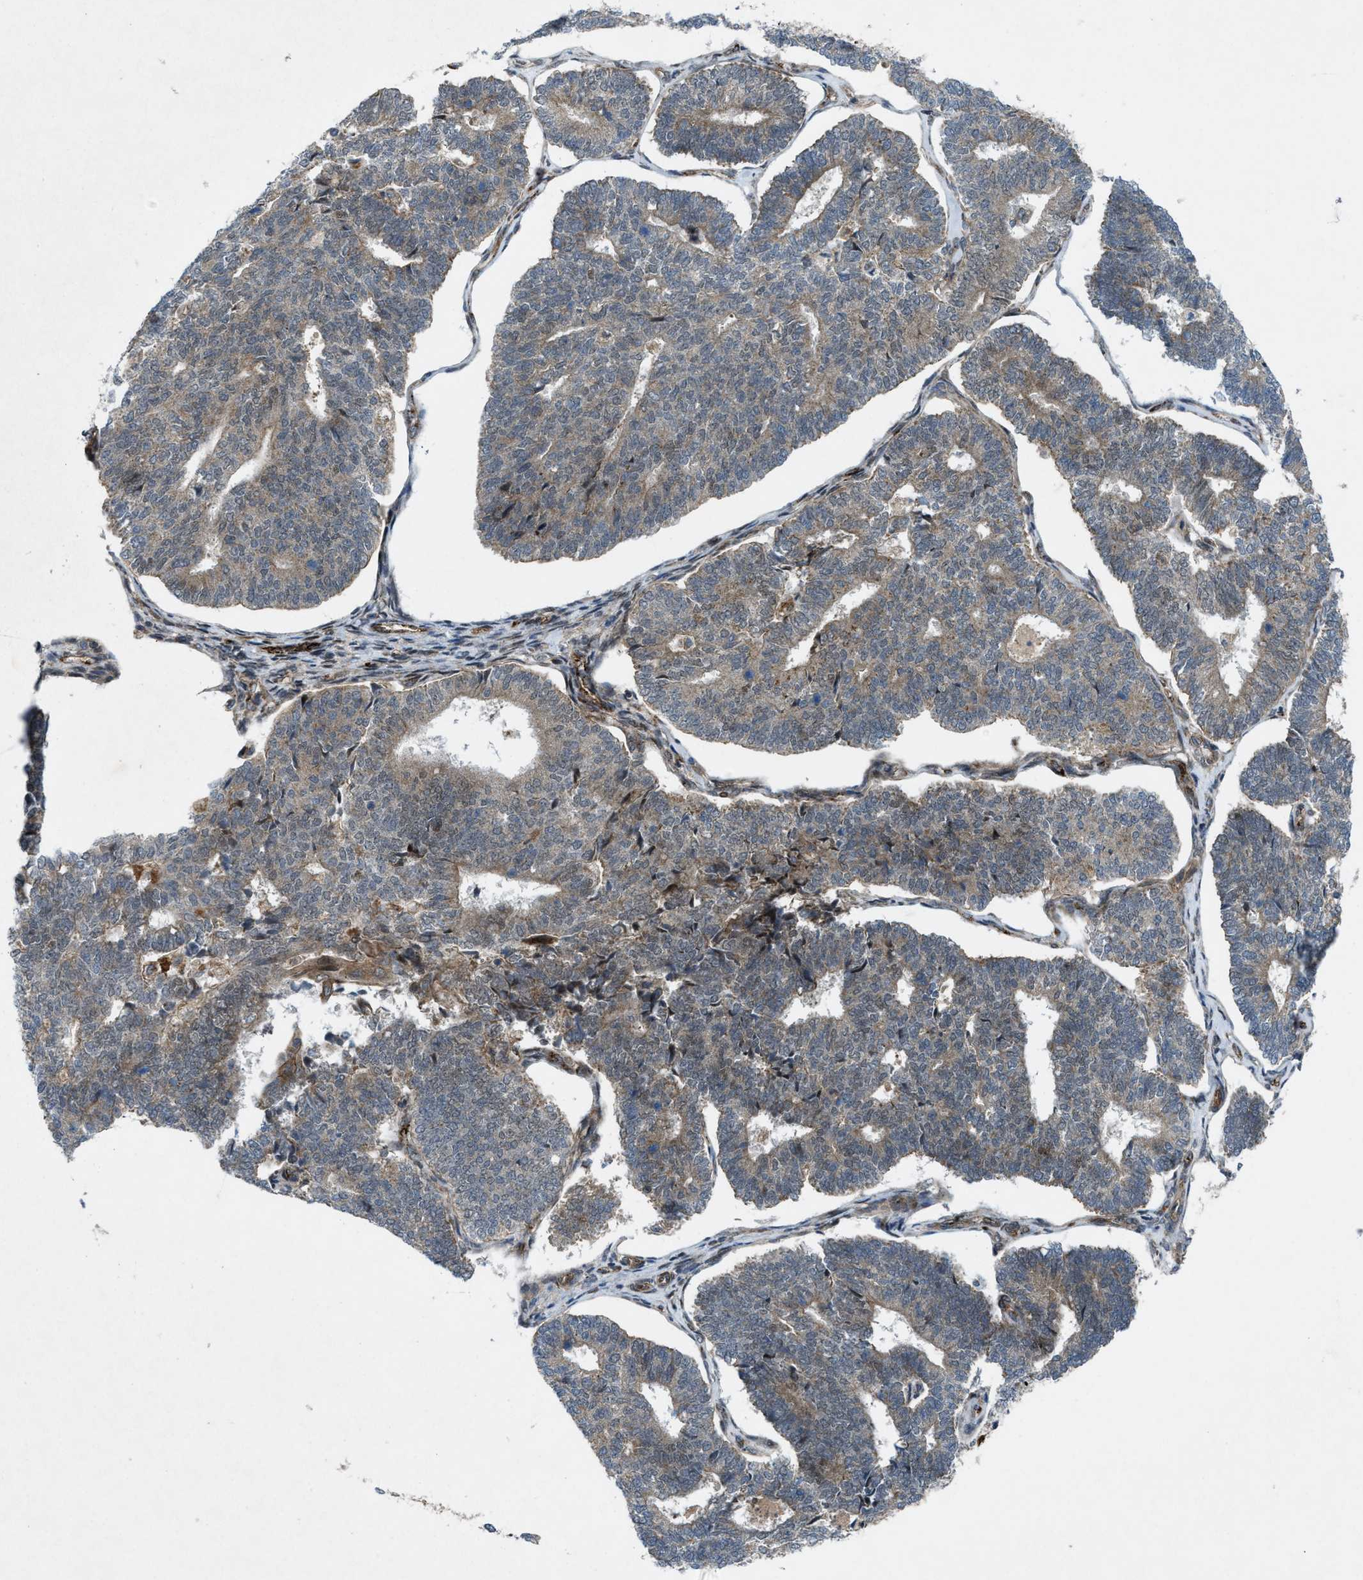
{"staining": {"intensity": "weak", "quantity": ">75%", "location": "cytoplasmic/membranous"}, "tissue": "endometrial cancer", "cell_type": "Tumor cells", "image_type": "cancer", "snomed": [{"axis": "morphology", "description": "Adenocarcinoma, NOS"}, {"axis": "topography", "description": "Endometrium"}], "caption": "Adenocarcinoma (endometrial) stained with immunohistochemistry (IHC) reveals weak cytoplasmic/membranous positivity in about >75% of tumor cells.", "gene": "URGCP", "patient": {"sex": "female", "age": 70}}